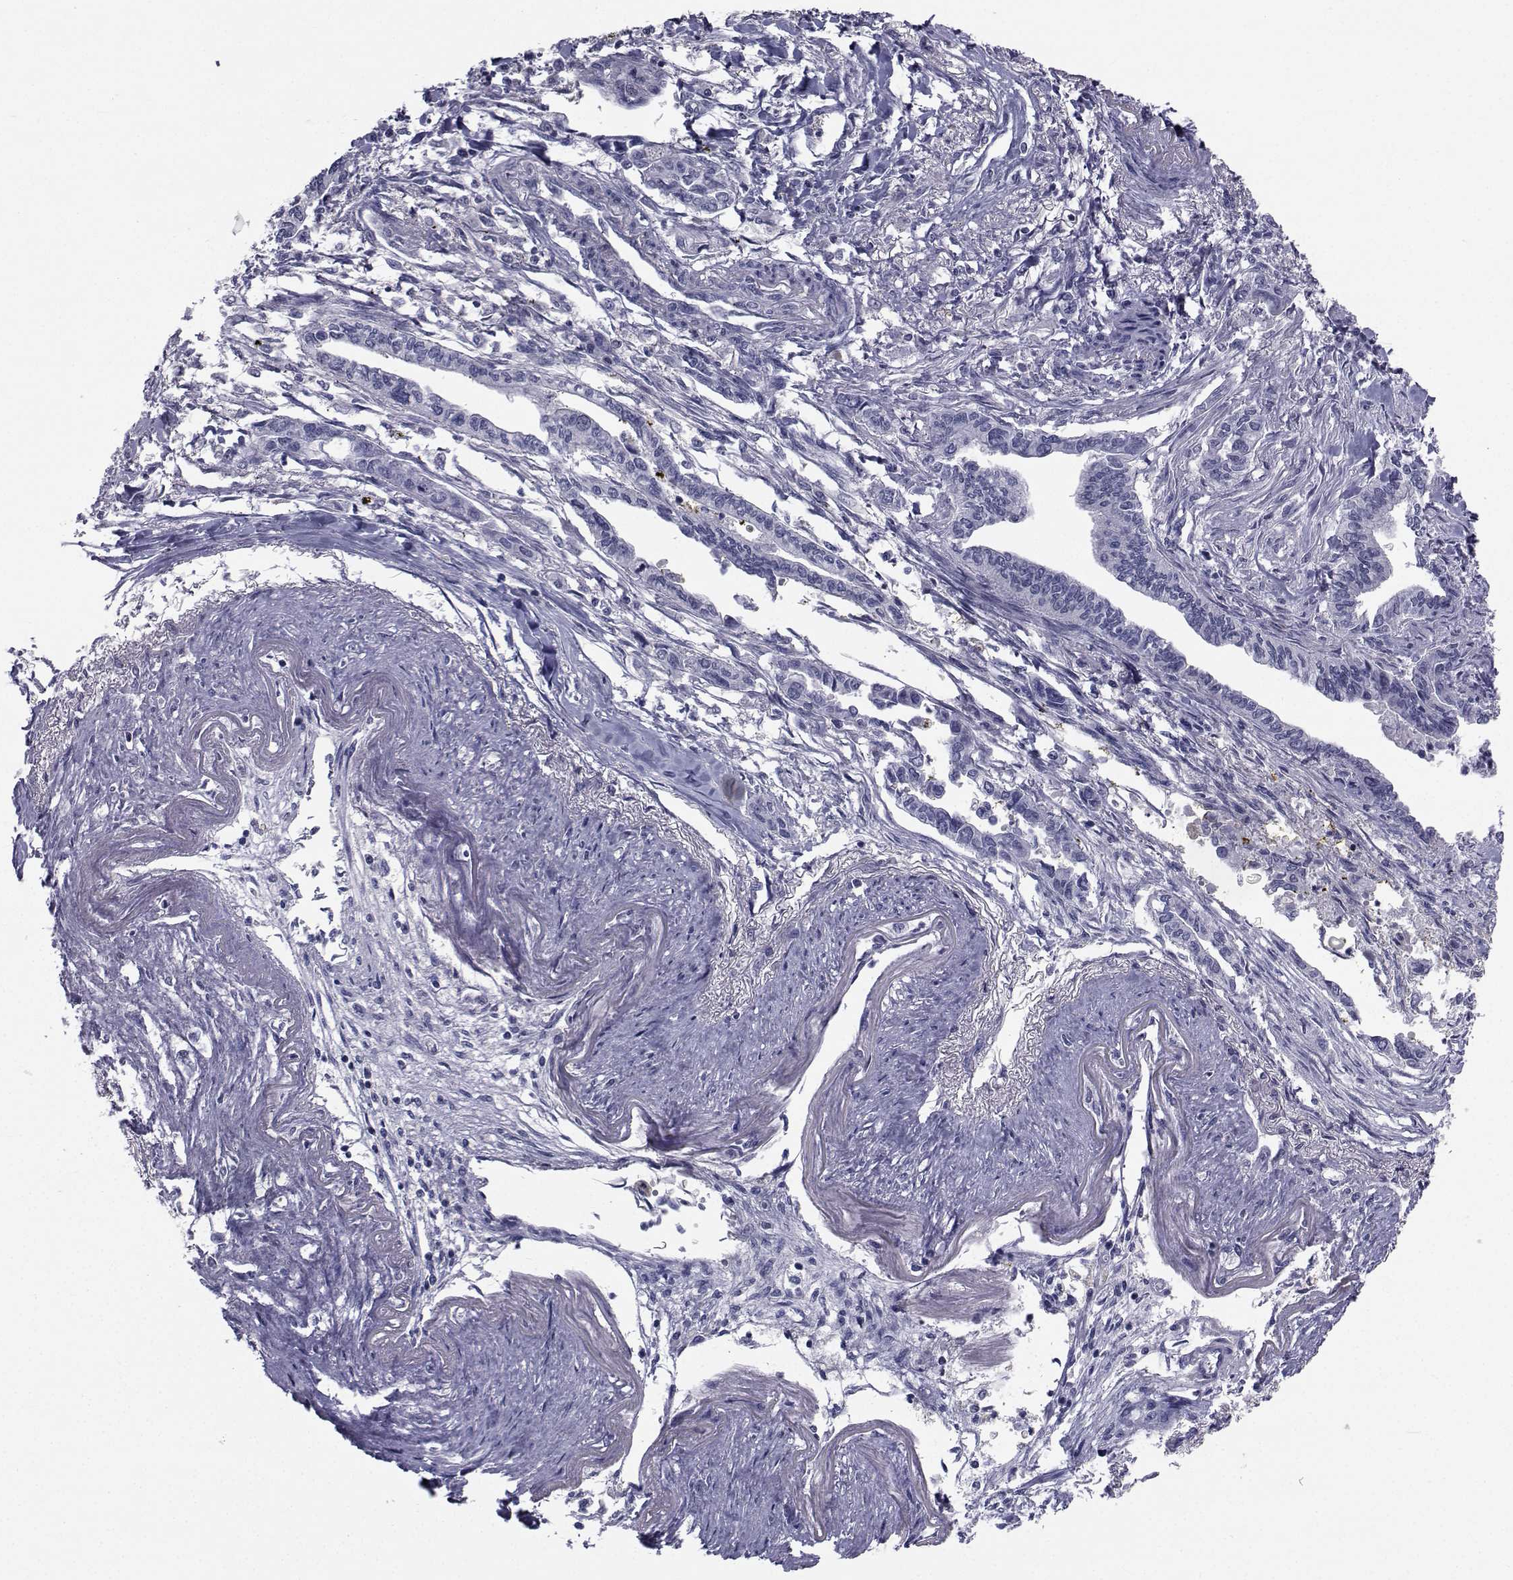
{"staining": {"intensity": "negative", "quantity": "none", "location": "none"}, "tissue": "pancreatic cancer", "cell_type": "Tumor cells", "image_type": "cancer", "snomed": [{"axis": "morphology", "description": "Adenocarcinoma, NOS"}, {"axis": "topography", "description": "Pancreas"}], "caption": "The photomicrograph shows no staining of tumor cells in pancreatic cancer.", "gene": "CHRNA1", "patient": {"sex": "male", "age": 60}}